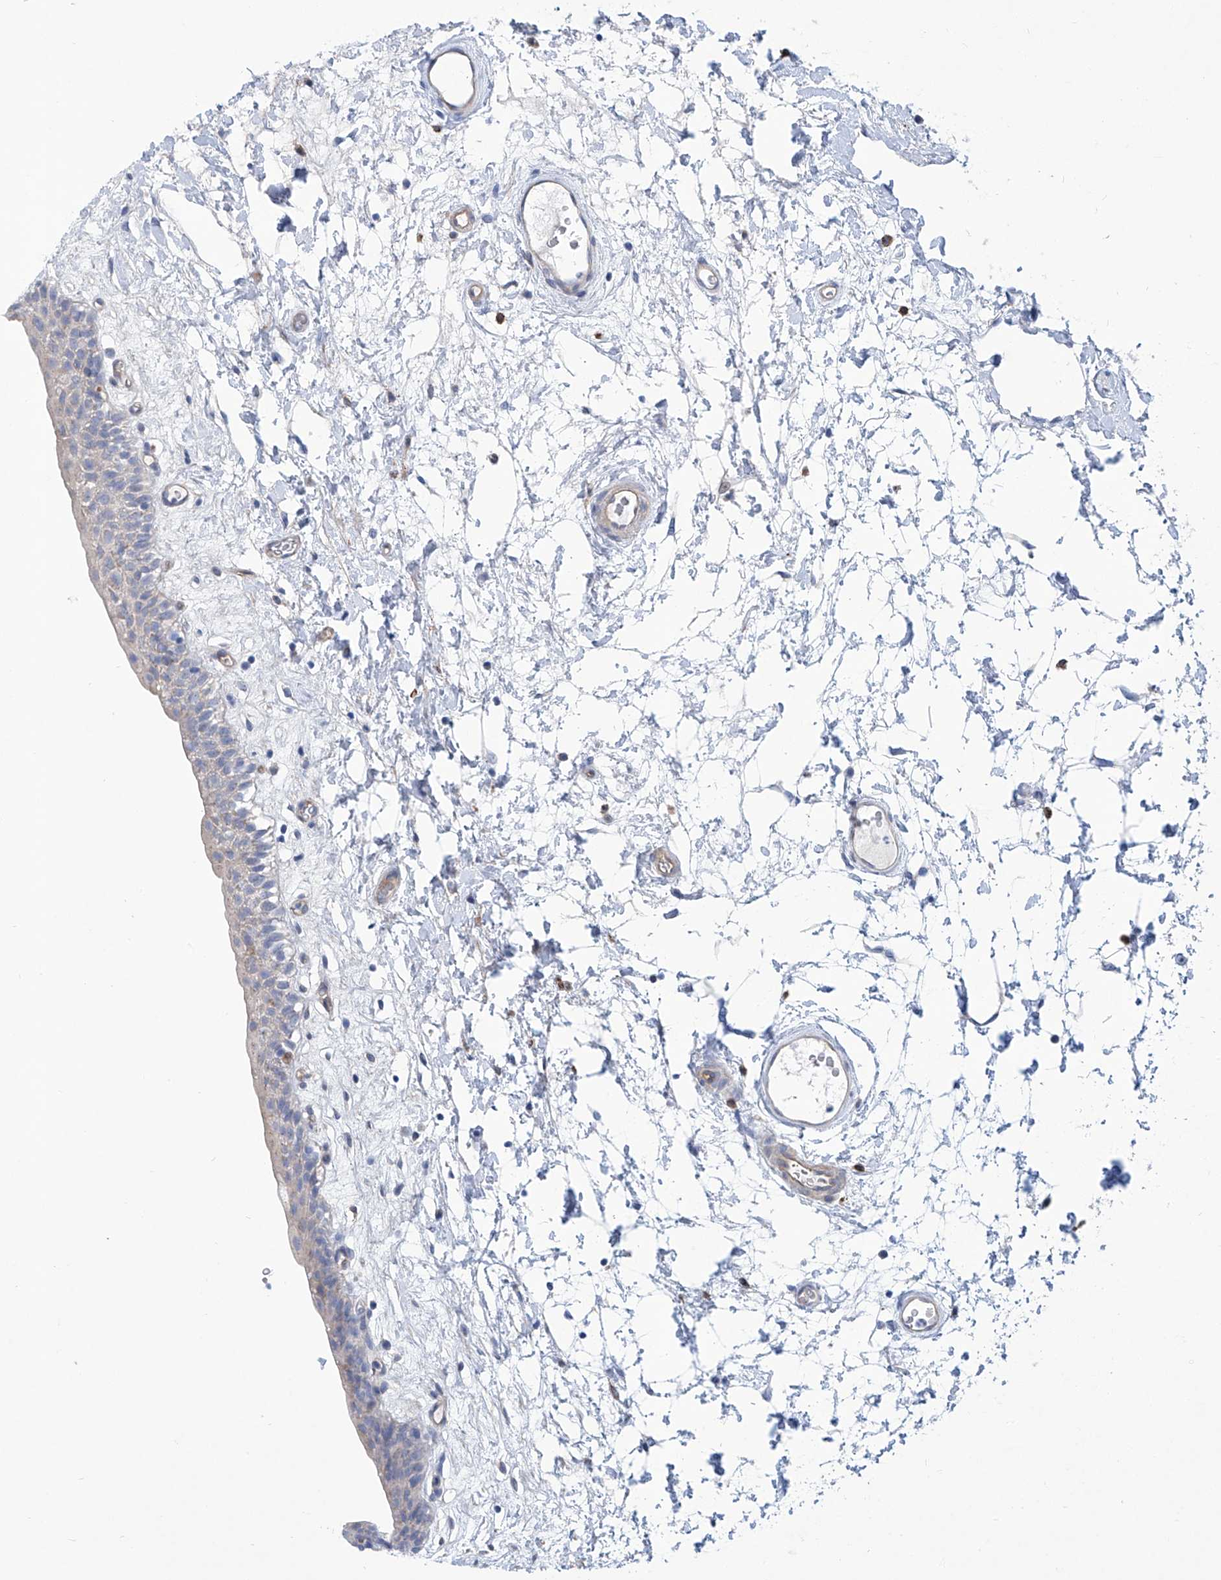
{"staining": {"intensity": "negative", "quantity": "none", "location": "none"}, "tissue": "urinary bladder", "cell_type": "Urothelial cells", "image_type": "normal", "snomed": [{"axis": "morphology", "description": "Normal tissue, NOS"}, {"axis": "topography", "description": "Urinary bladder"}], "caption": "Micrograph shows no significant protein expression in urothelial cells of unremarkable urinary bladder.", "gene": "TNN", "patient": {"sex": "male", "age": 83}}